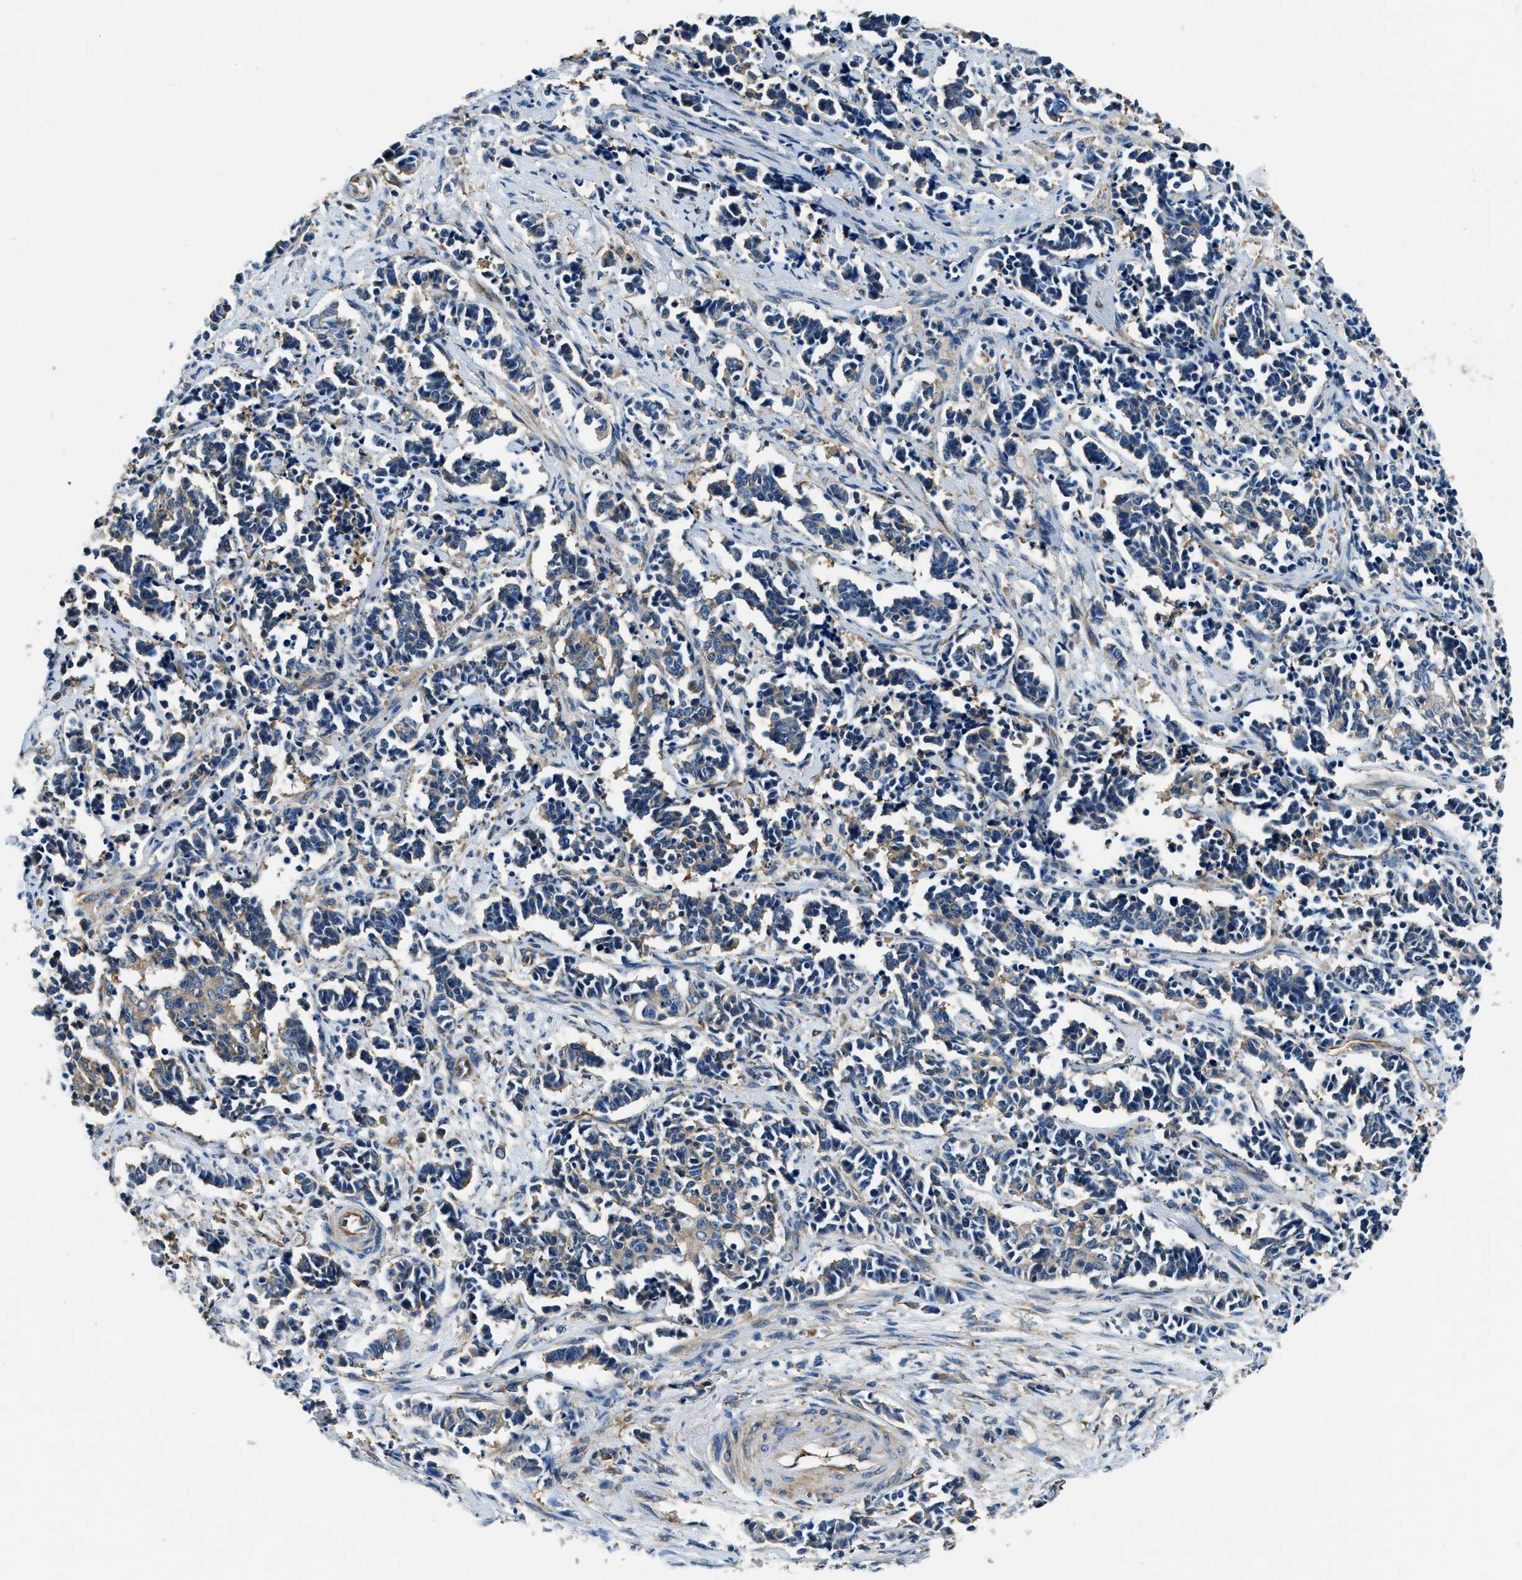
{"staining": {"intensity": "weak", "quantity": "25%-75%", "location": "cytoplasmic/membranous"}, "tissue": "cervical cancer", "cell_type": "Tumor cells", "image_type": "cancer", "snomed": [{"axis": "morphology", "description": "Normal tissue, NOS"}, {"axis": "morphology", "description": "Squamous cell carcinoma, NOS"}, {"axis": "topography", "description": "Cervix"}], "caption": "Cervical cancer tissue displays weak cytoplasmic/membranous positivity in approximately 25%-75% of tumor cells, visualized by immunohistochemistry.", "gene": "EEA1", "patient": {"sex": "female", "age": 35}}